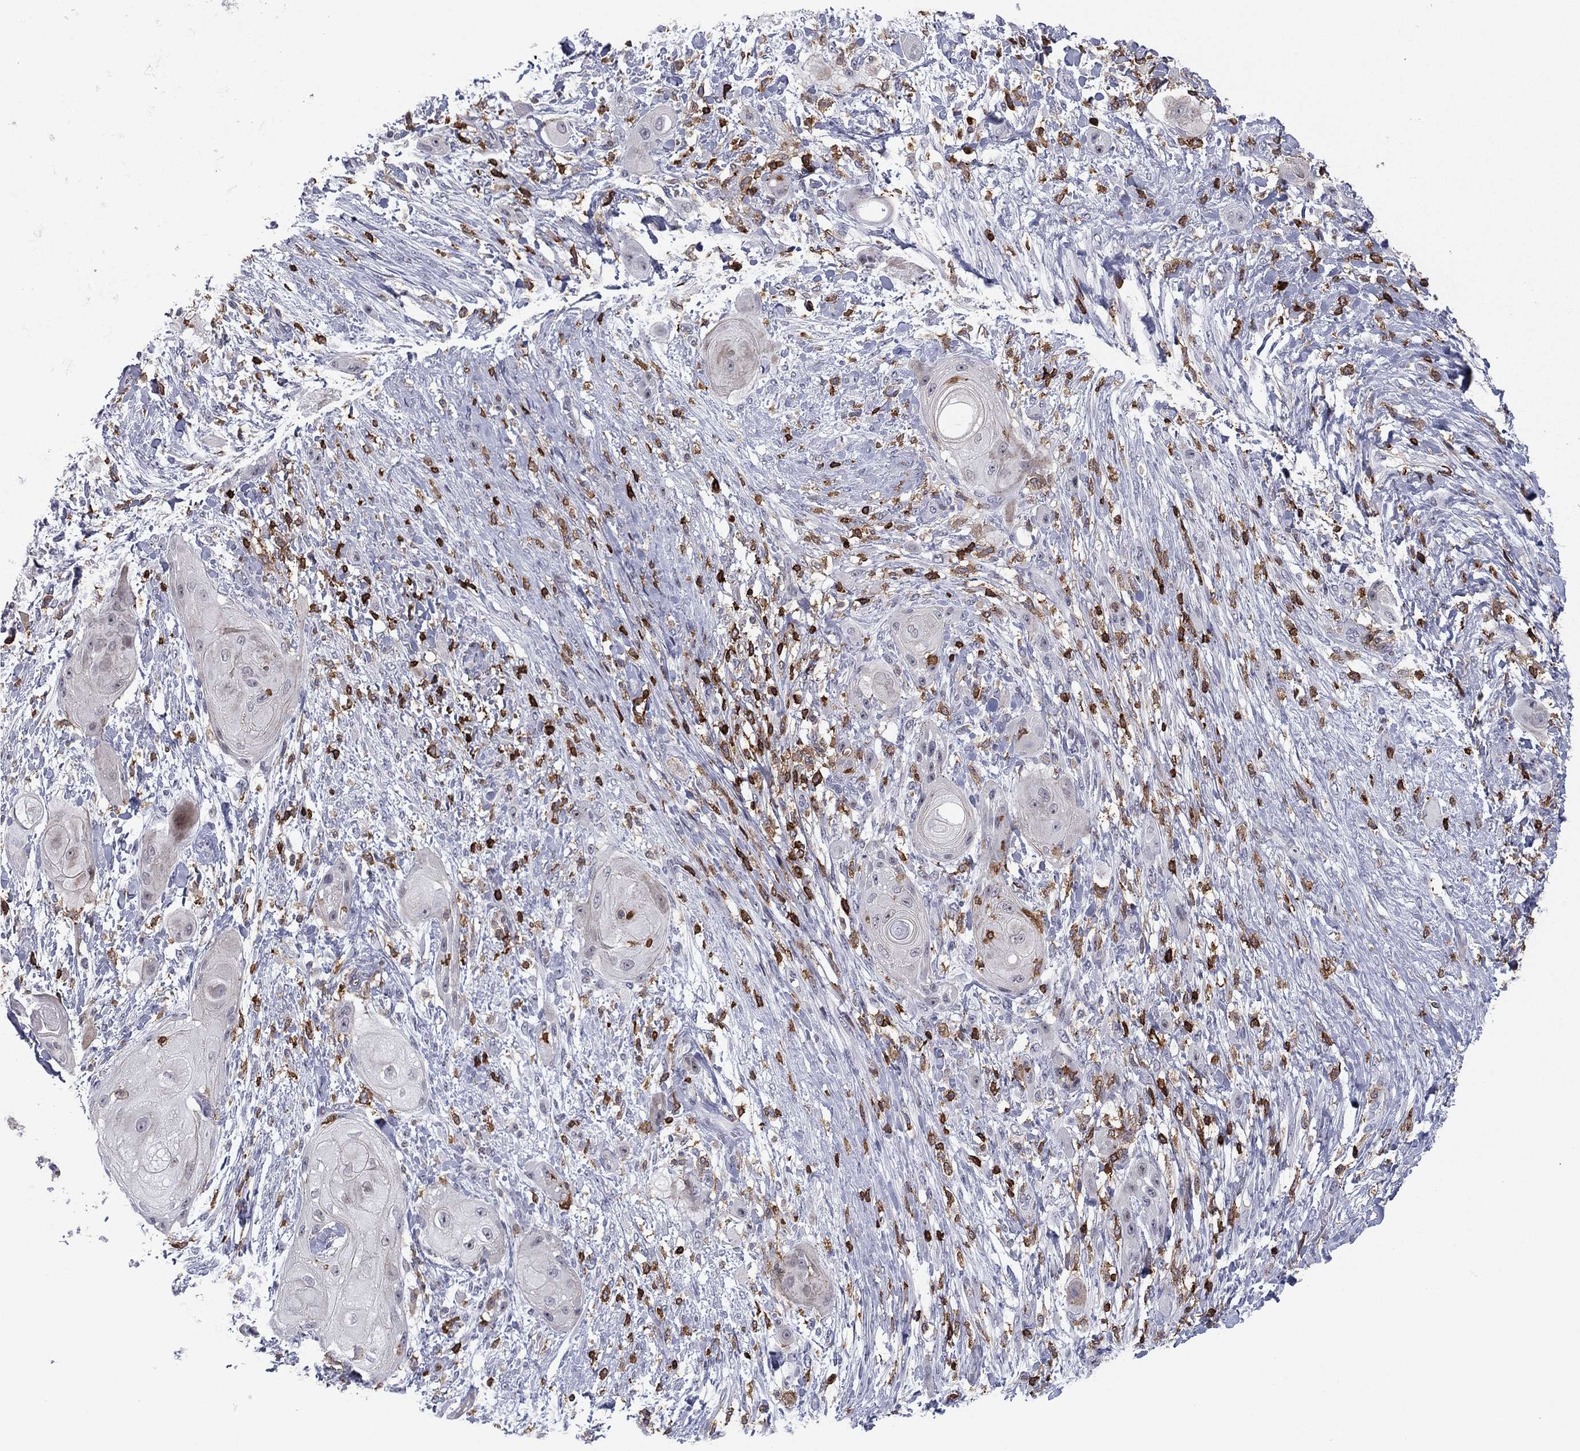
{"staining": {"intensity": "negative", "quantity": "none", "location": "none"}, "tissue": "skin cancer", "cell_type": "Tumor cells", "image_type": "cancer", "snomed": [{"axis": "morphology", "description": "Squamous cell carcinoma, NOS"}, {"axis": "topography", "description": "Skin"}], "caption": "Tumor cells show no significant protein staining in skin squamous cell carcinoma. (DAB IHC visualized using brightfield microscopy, high magnification).", "gene": "ARHGAP27", "patient": {"sex": "male", "age": 62}}